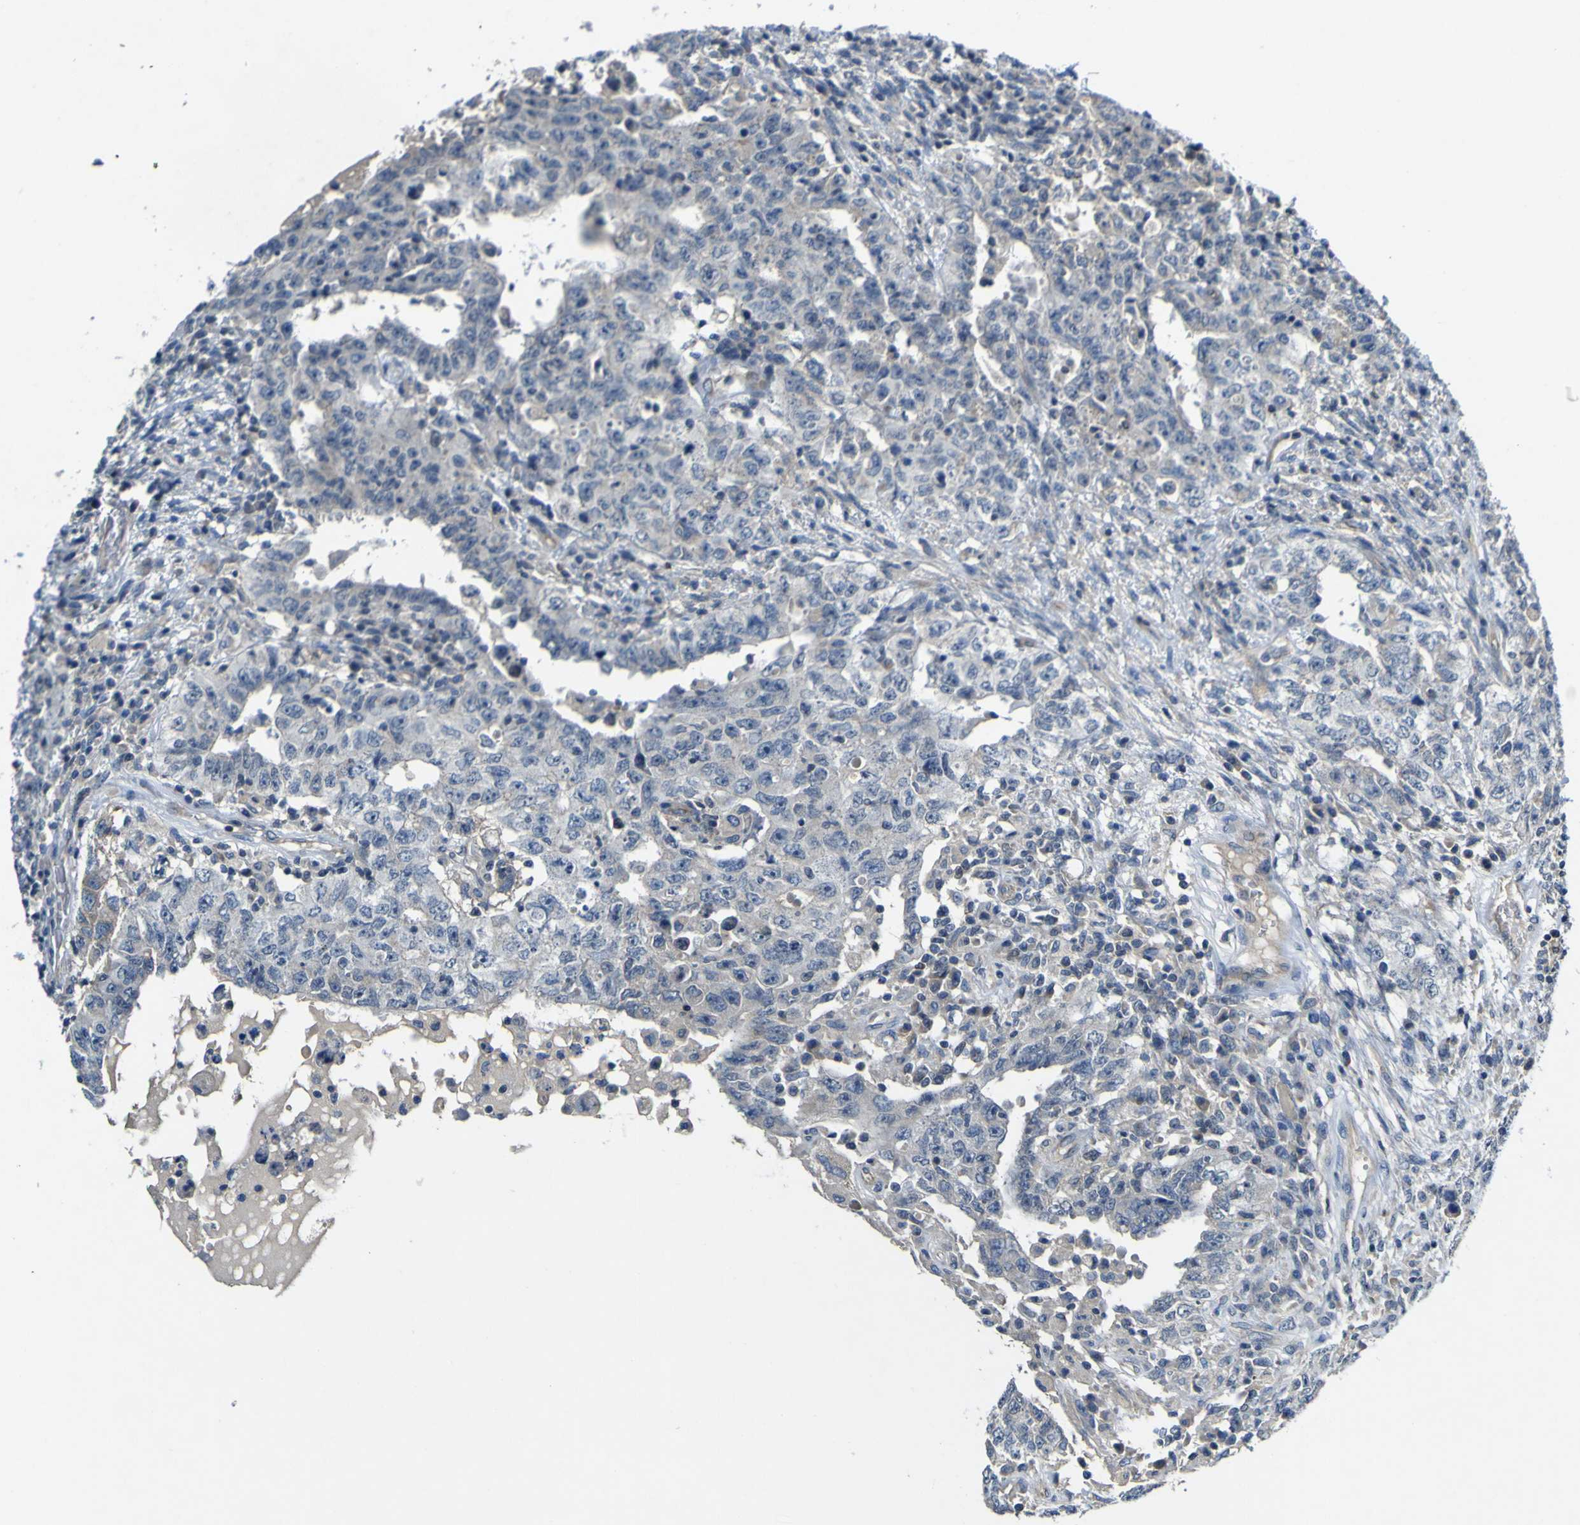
{"staining": {"intensity": "negative", "quantity": "none", "location": "none"}, "tissue": "testis cancer", "cell_type": "Tumor cells", "image_type": "cancer", "snomed": [{"axis": "morphology", "description": "Carcinoma, Embryonal, NOS"}, {"axis": "topography", "description": "Testis"}], "caption": "The IHC photomicrograph has no significant expression in tumor cells of testis embryonal carcinoma tissue. (Immunohistochemistry (ihc), brightfield microscopy, high magnification).", "gene": "LDLR", "patient": {"sex": "male", "age": 26}}